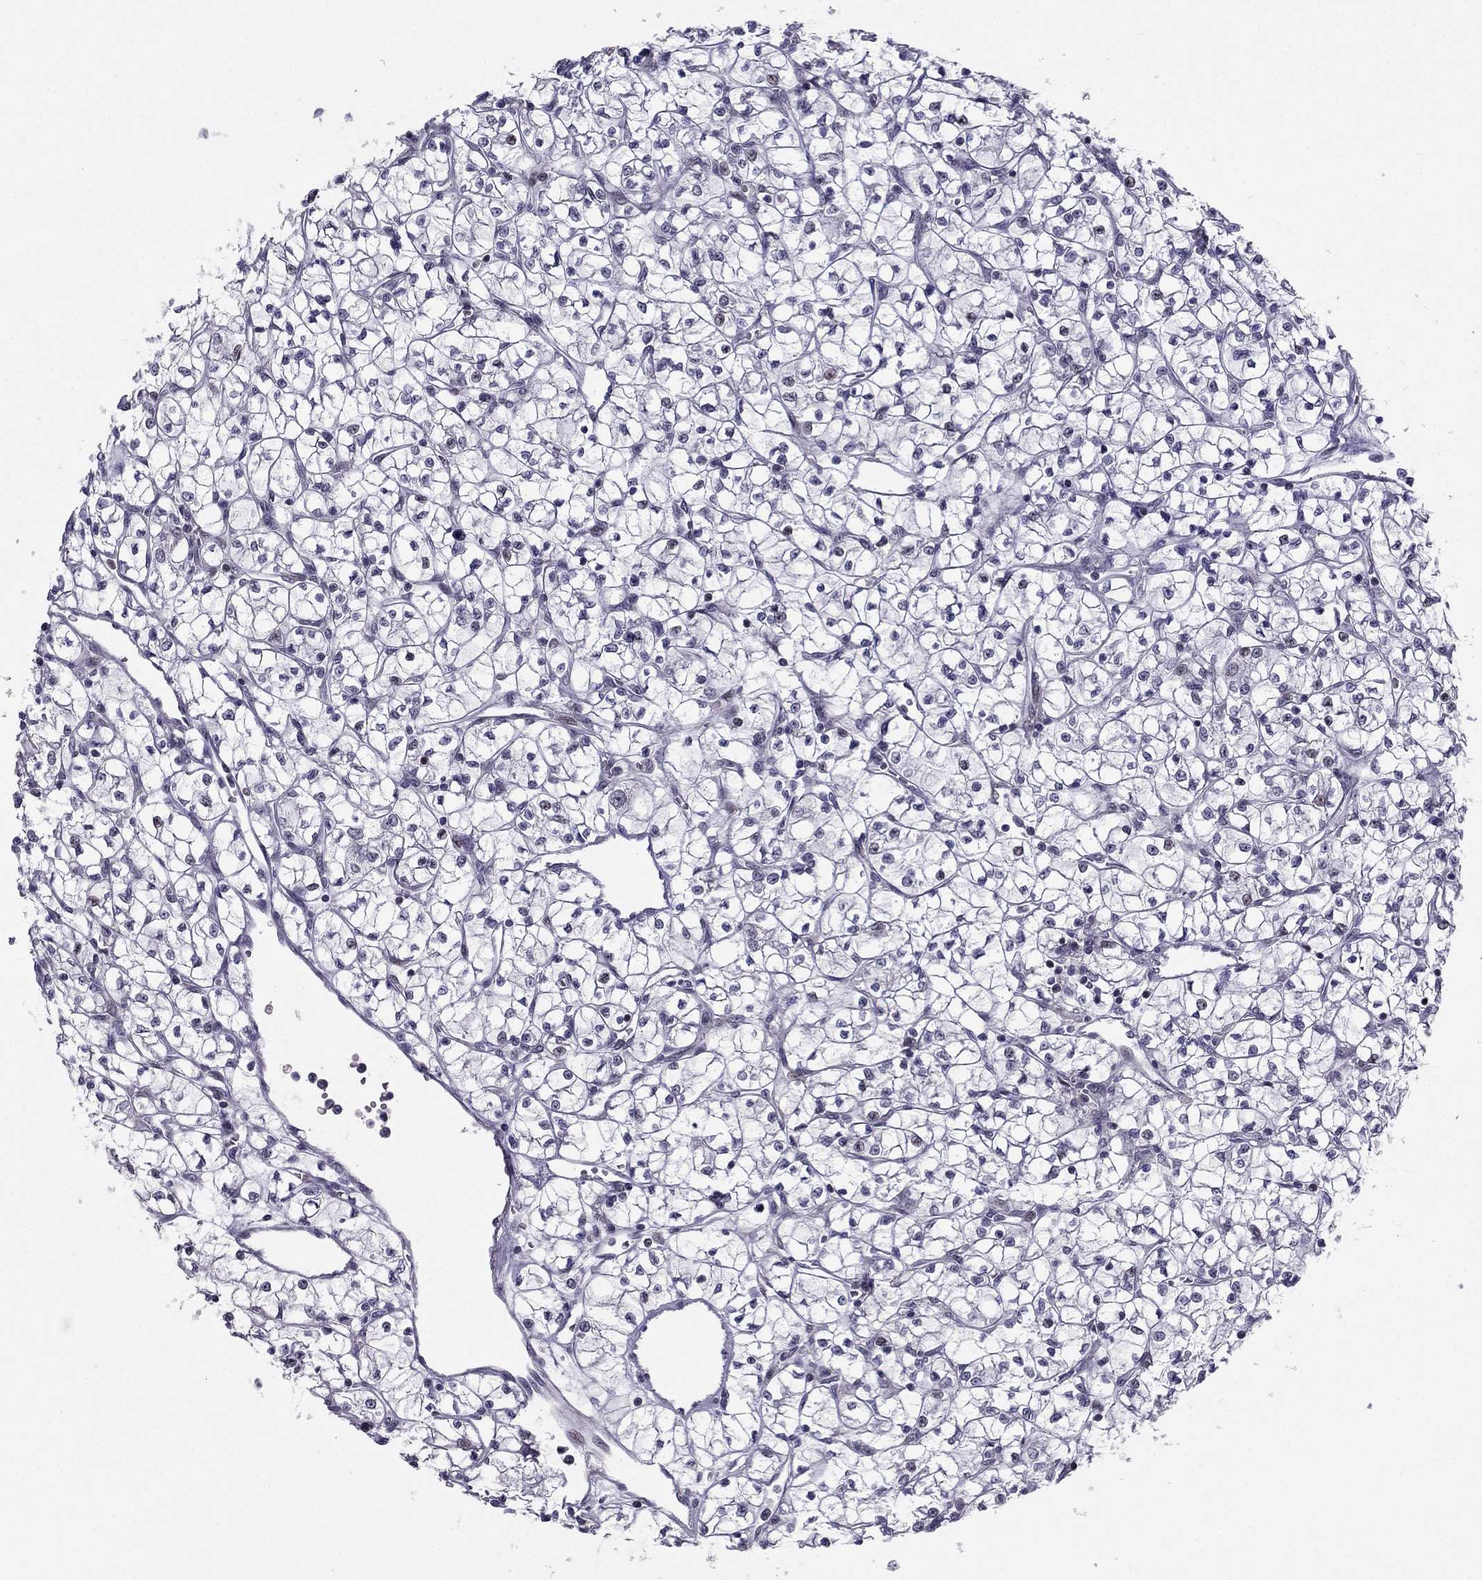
{"staining": {"intensity": "negative", "quantity": "none", "location": "none"}, "tissue": "renal cancer", "cell_type": "Tumor cells", "image_type": "cancer", "snomed": [{"axis": "morphology", "description": "Adenocarcinoma, NOS"}, {"axis": "topography", "description": "Kidney"}], "caption": "There is no significant expression in tumor cells of renal cancer (adenocarcinoma).", "gene": "RPRD2", "patient": {"sex": "female", "age": 64}}